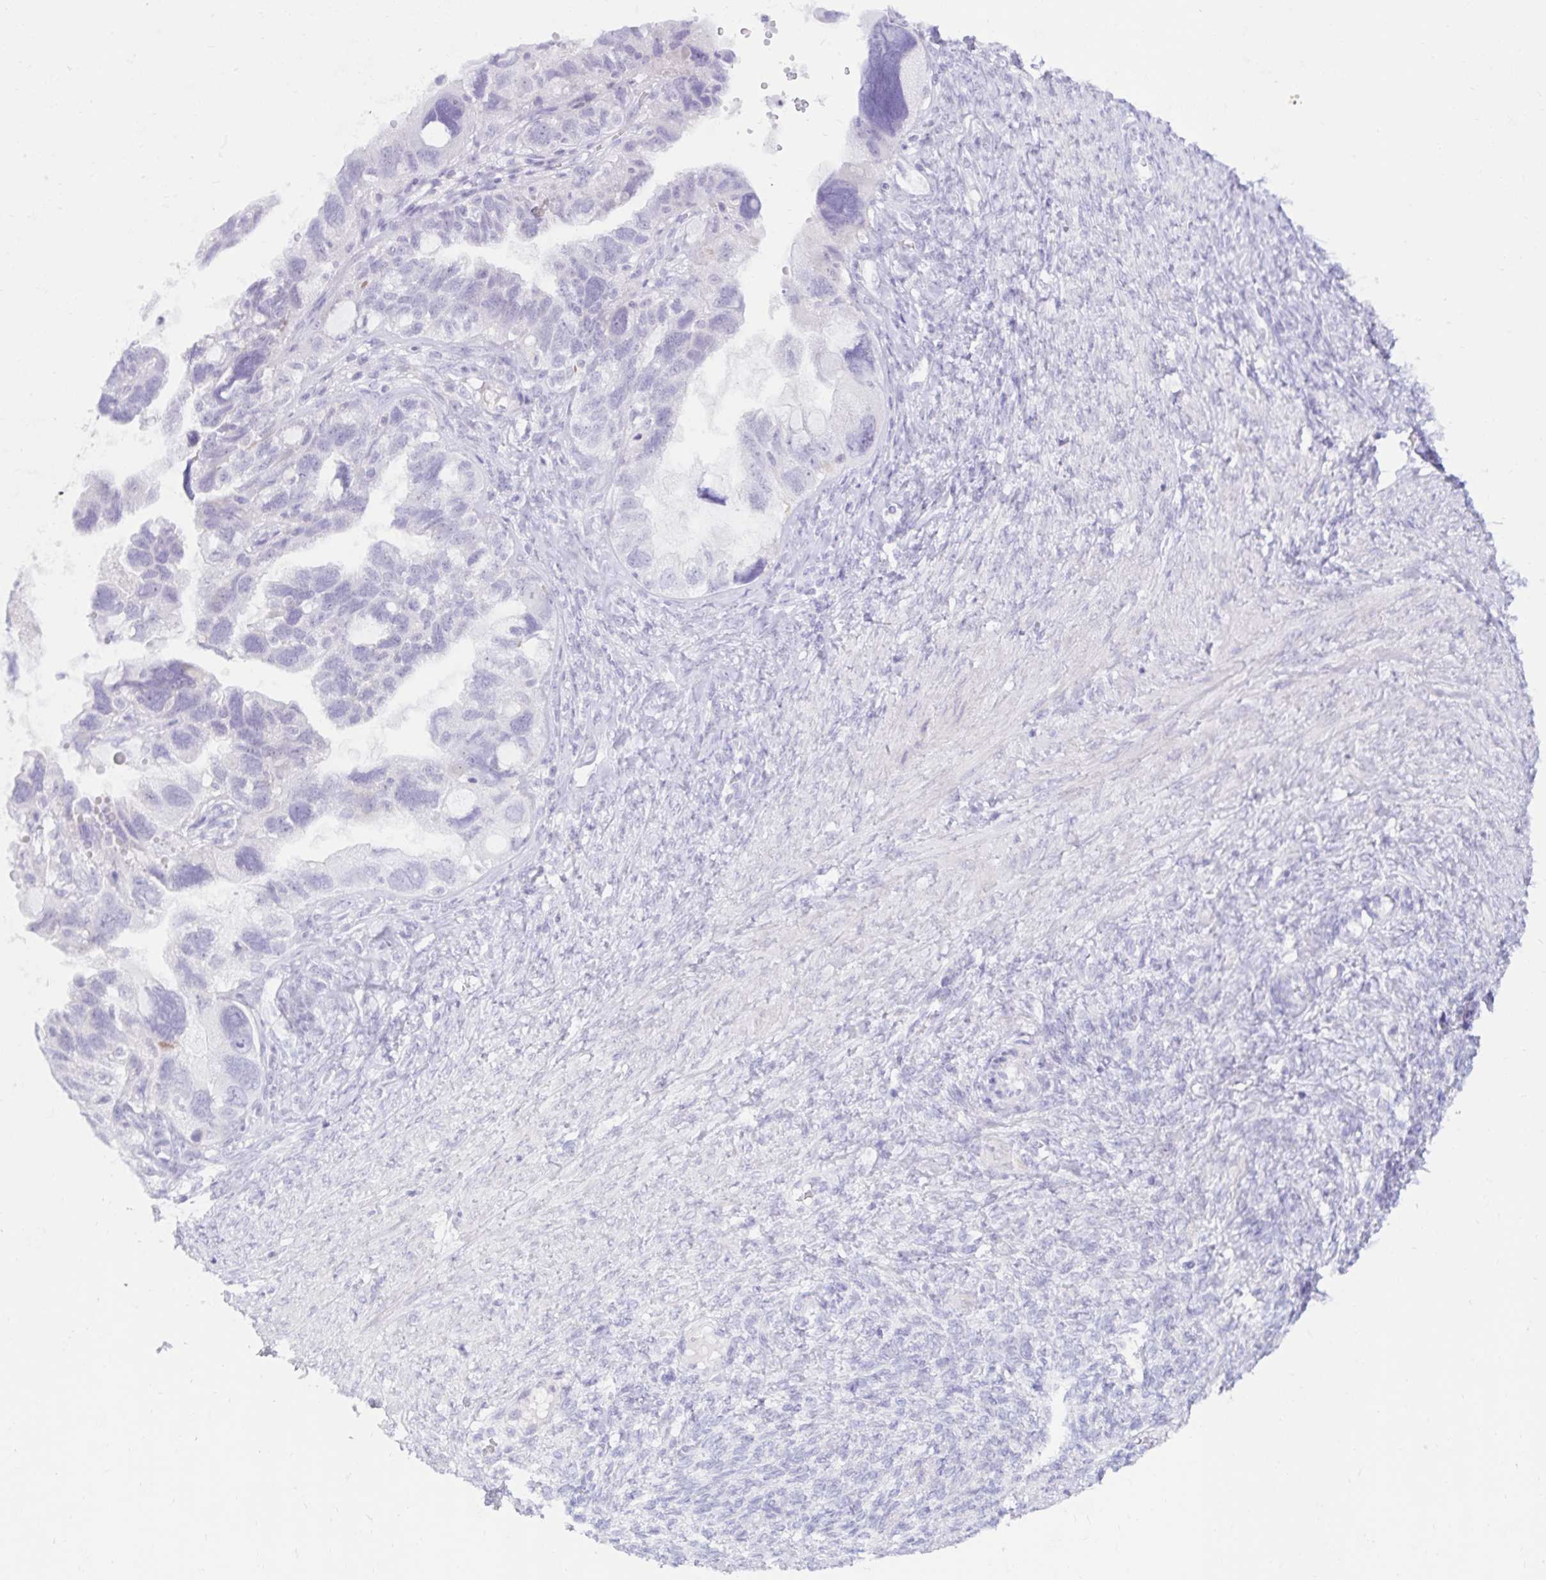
{"staining": {"intensity": "negative", "quantity": "none", "location": "none"}, "tissue": "ovarian cancer", "cell_type": "Tumor cells", "image_type": "cancer", "snomed": [{"axis": "morphology", "description": "Cystadenocarcinoma, serous, NOS"}, {"axis": "topography", "description": "Ovary"}], "caption": "Immunohistochemical staining of human ovarian cancer shows no significant positivity in tumor cells.", "gene": "BEST1", "patient": {"sex": "female", "age": 60}}